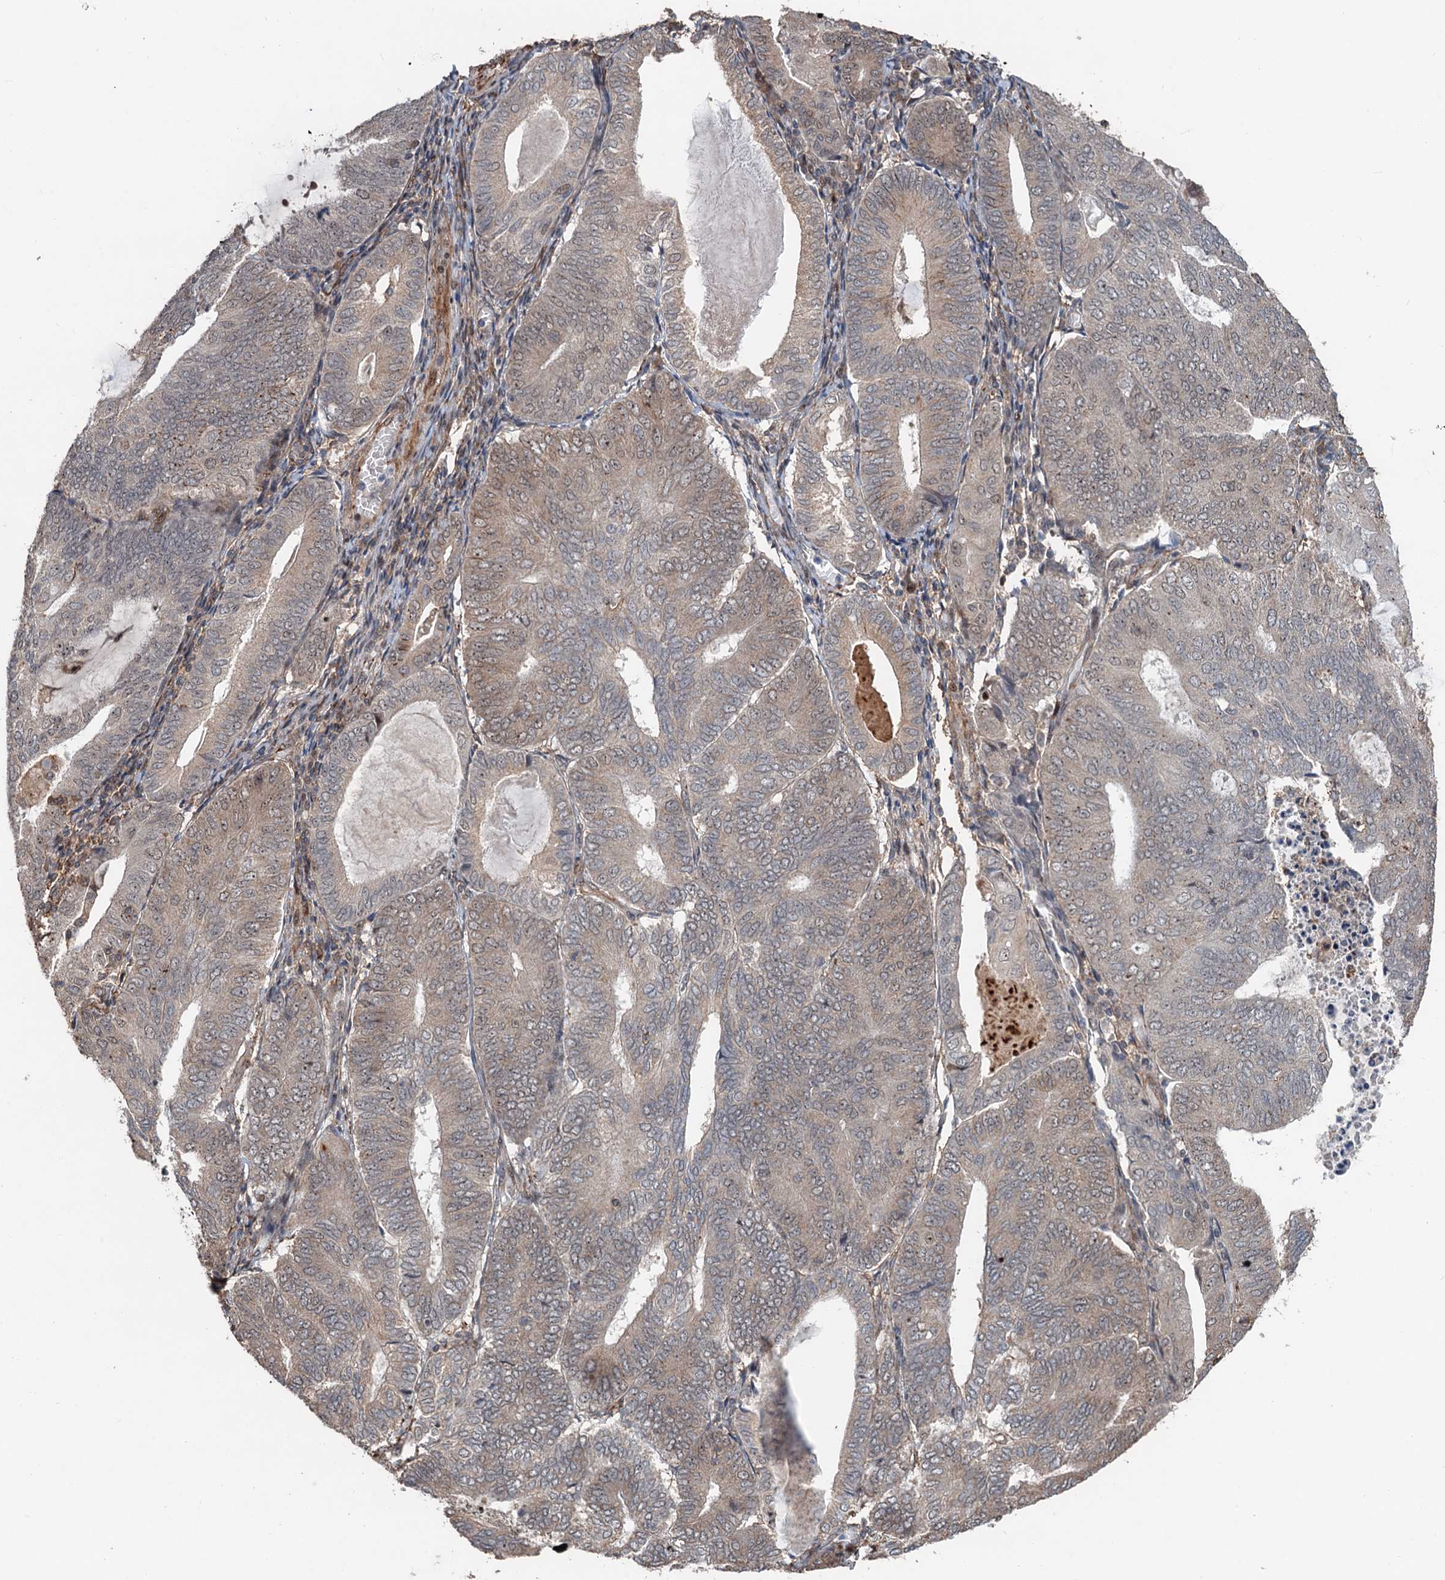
{"staining": {"intensity": "weak", "quantity": "<25%", "location": "nuclear"}, "tissue": "endometrial cancer", "cell_type": "Tumor cells", "image_type": "cancer", "snomed": [{"axis": "morphology", "description": "Adenocarcinoma, NOS"}, {"axis": "topography", "description": "Endometrium"}], "caption": "Immunohistochemistry (IHC) photomicrograph of endometrial adenocarcinoma stained for a protein (brown), which reveals no positivity in tumor cells.", "gene": "TMA16", "patient": {"sex": "female", "age": 81}}